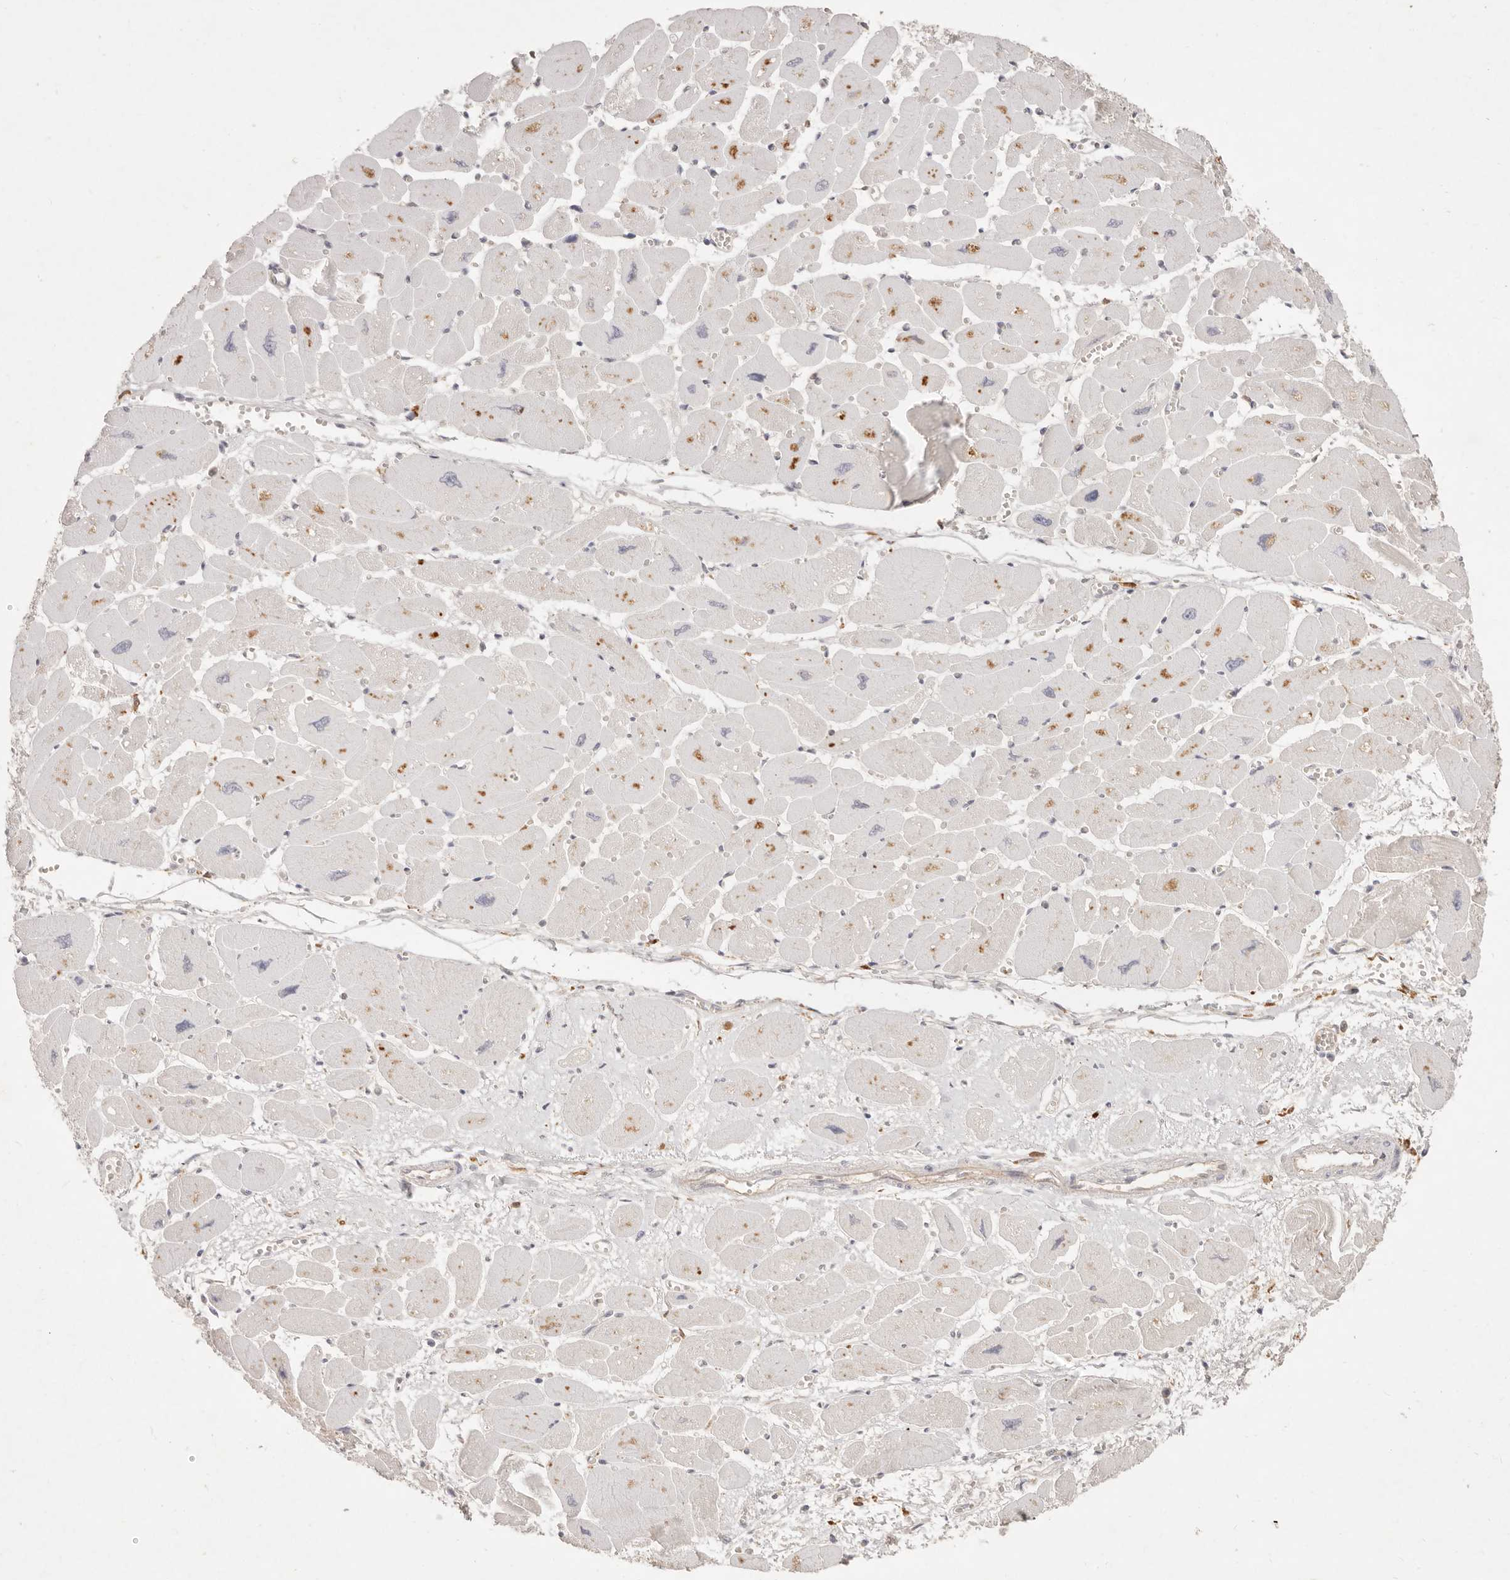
{"staining": {"intensity": "negative", "quantity": "none", "location": "none"}, "tissue": "heart muscle", "cell_type": "Cardiomyocytes", "image_type": "normal", "snomed": [{"axis": "morphology", "description": "Normal tissue, NOS"}, {"axis": "topography", "description": "Heart"}], "caption": "A histopathology image of heart muscle stained for a protein demonstrates no brown staining in cardiomyocytes. Nuclei are stained in blue.", "gene": "NECAP2", "patient": {"sex": "female", "age": 54}}